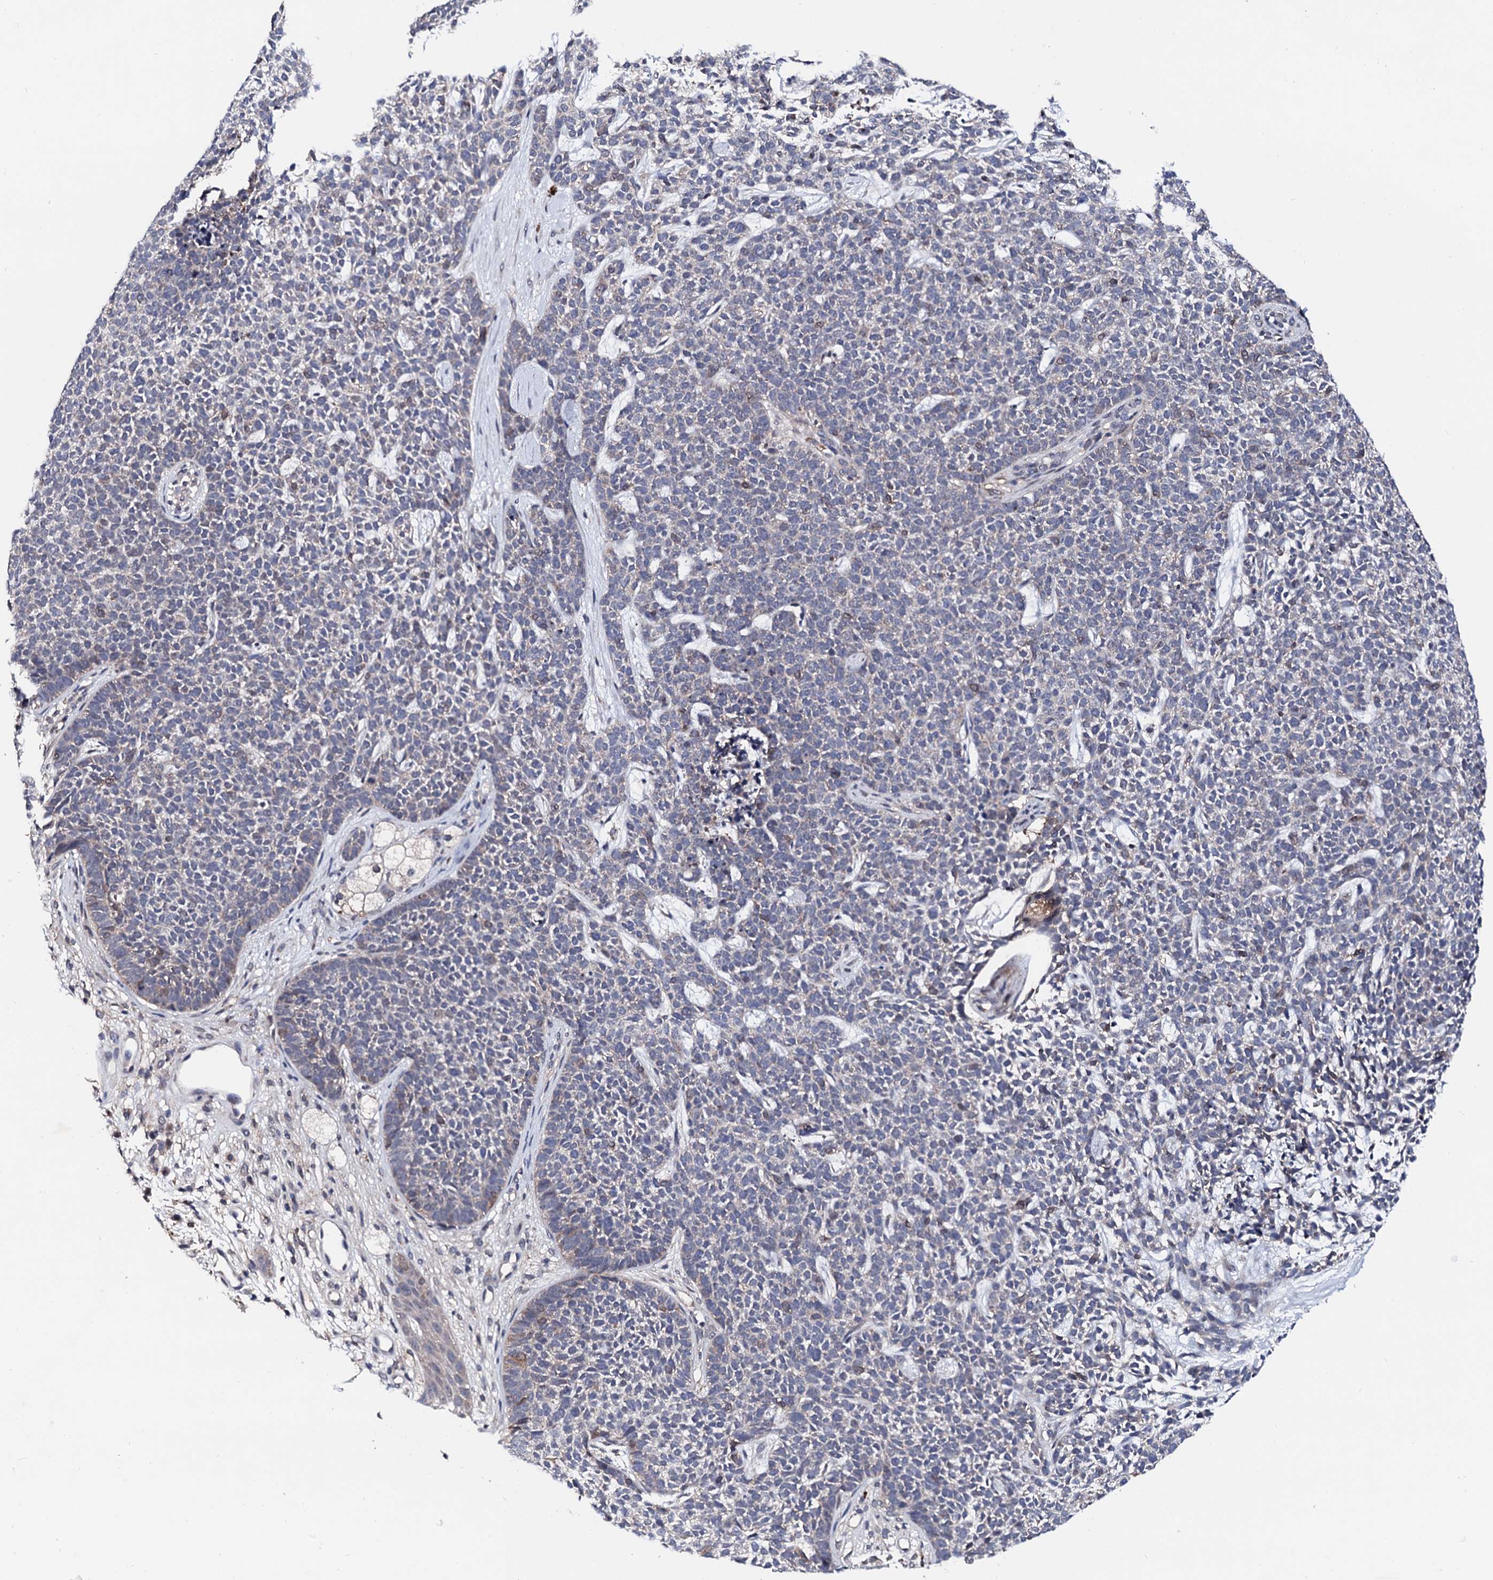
{"staining": {"intensity": "negative", "quantity": "none", "location": "none"}, "tissue": "skin cancer", "cell_type": "Tumor cells", "image_type": "cancer", "snomed": [{"axis": "morphology", "description": "Basal cell carcinoma"}, {"axis": "topography", "description": "Skin"}], "caption": "Tumor cells show no significant protein positivity in skin cancer (basal cell carcinoma). (Immunohistochemistry, brightfield microscopy, high magnification).", "gene": "EDC3", "patient": {"sex": "female", "age": 84}}